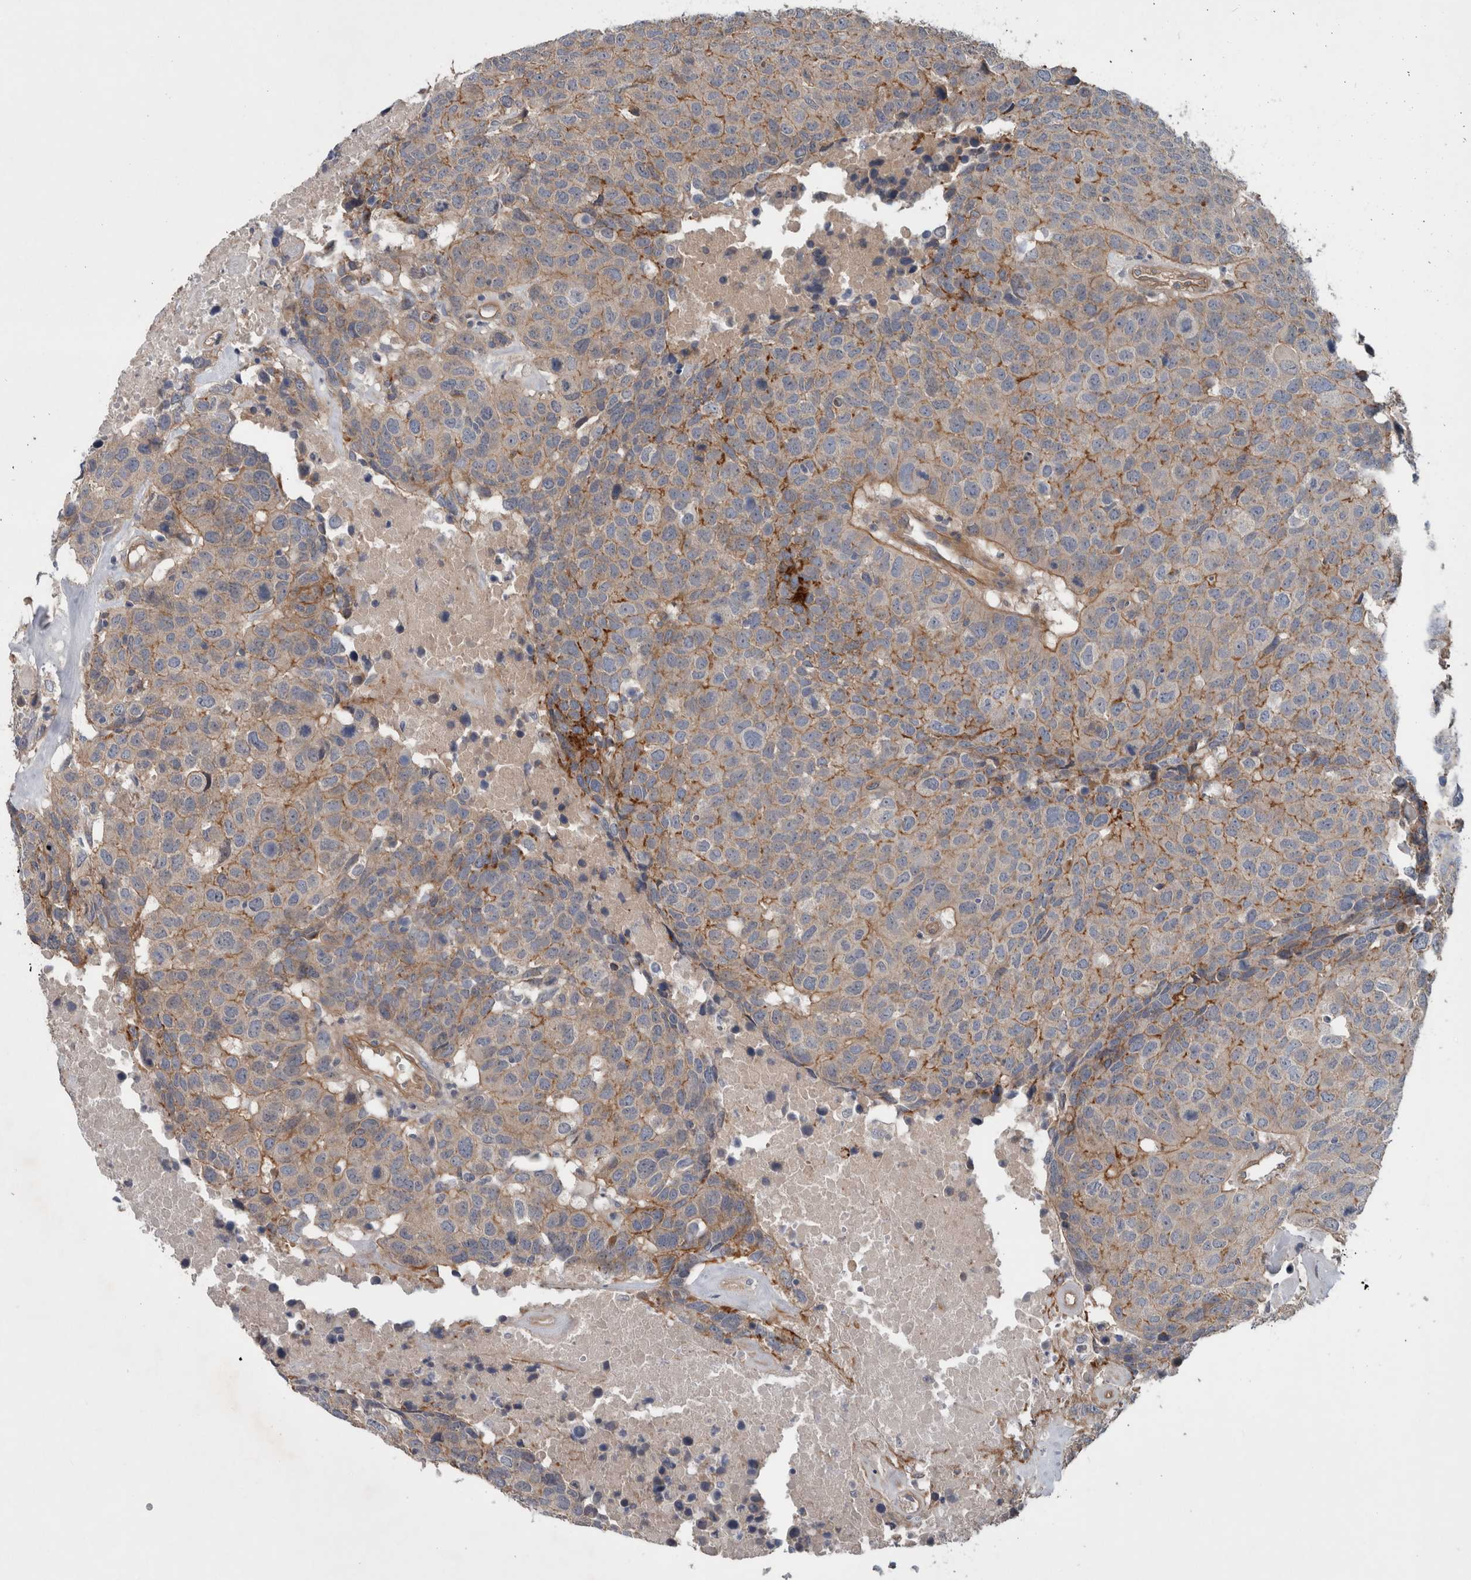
{"staining": {"intensity": "moderate", "quantity": "25%-75%", "location": "cytoplasmic/membranous"}, "tissue": "head and neck cancer", "cell_type": "Tumor cells", "image_type": "cancer", "snomed": [{"axis": "morphology", "description": "Squamous cell carcinoma, NOS"}, {"axis": "topography", "description": "Head-Neck"}], "caption": "IHC image of neoplastic tissue: human head and neck cancer stained using IHC reveals medium levels of moderate protein expression localized specifically in the cytoplasmic/membranous of tumor cells, appearing as a cytoplasmic/membranous brown color.", "gene": "BCAM", "patient": {"sex": "male", "age": 66}}